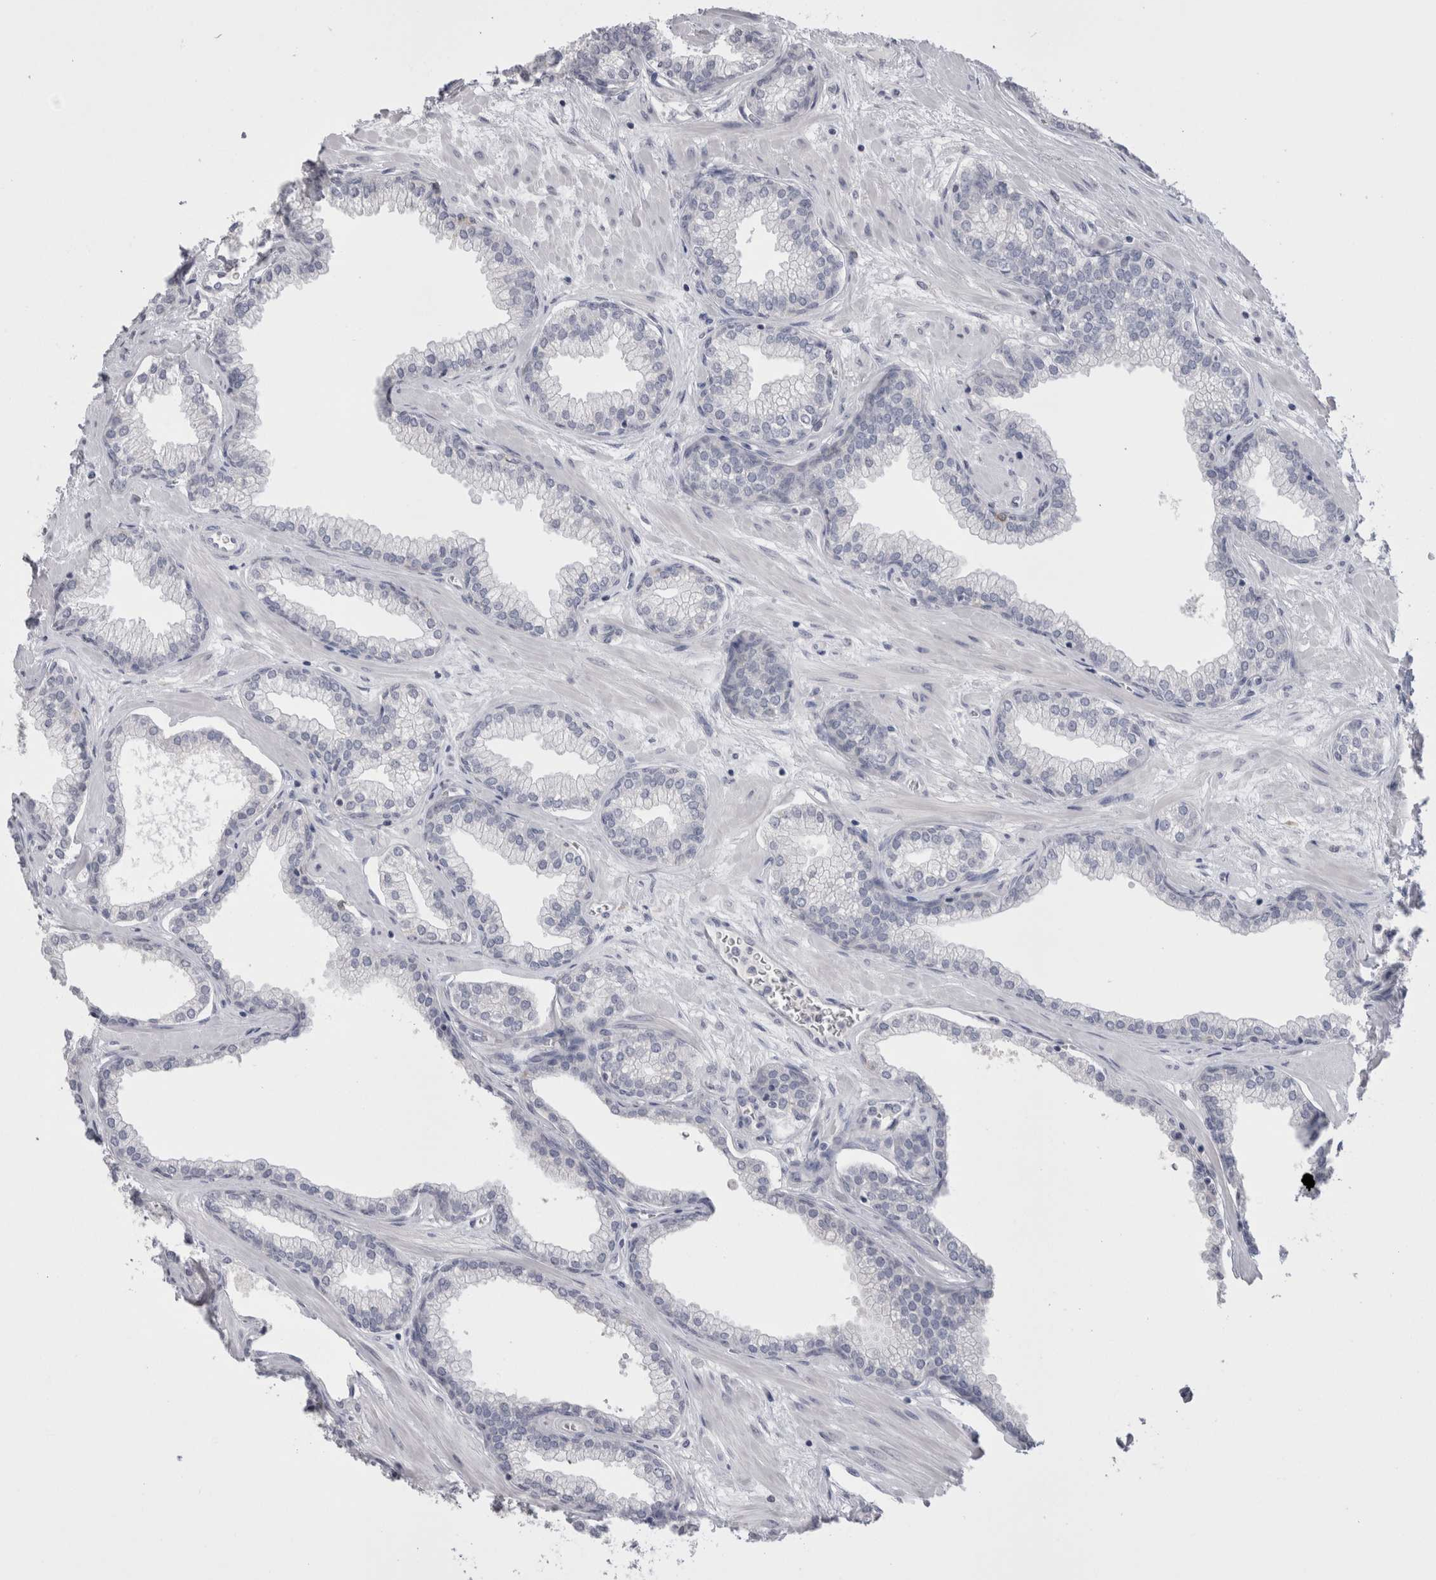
{"staining": {"intensity": "negative", "quantity": "none", "location": "none"}, "tissue": "prostate", "cell_type": "Glandular cells", "image_type": "normal", "snomed": [{"axis": "morphology", "description": "Normal tissue, NOS"}, {"axis": "morphology", "description": "Urothelial carcinoma, Low grade"}, {"axis": "topography", "description": "Urinary bladder"}, {"axis": "topography", "description": "Prostate"}], "caption": "Immunohistochemistry photomicrograph of normal prostate: prostate stained with DAB demonstrates no significant protein staining in glandular cells.", "gene": "SUCNR1", "patient": {"sex": "male", "age": 60}}